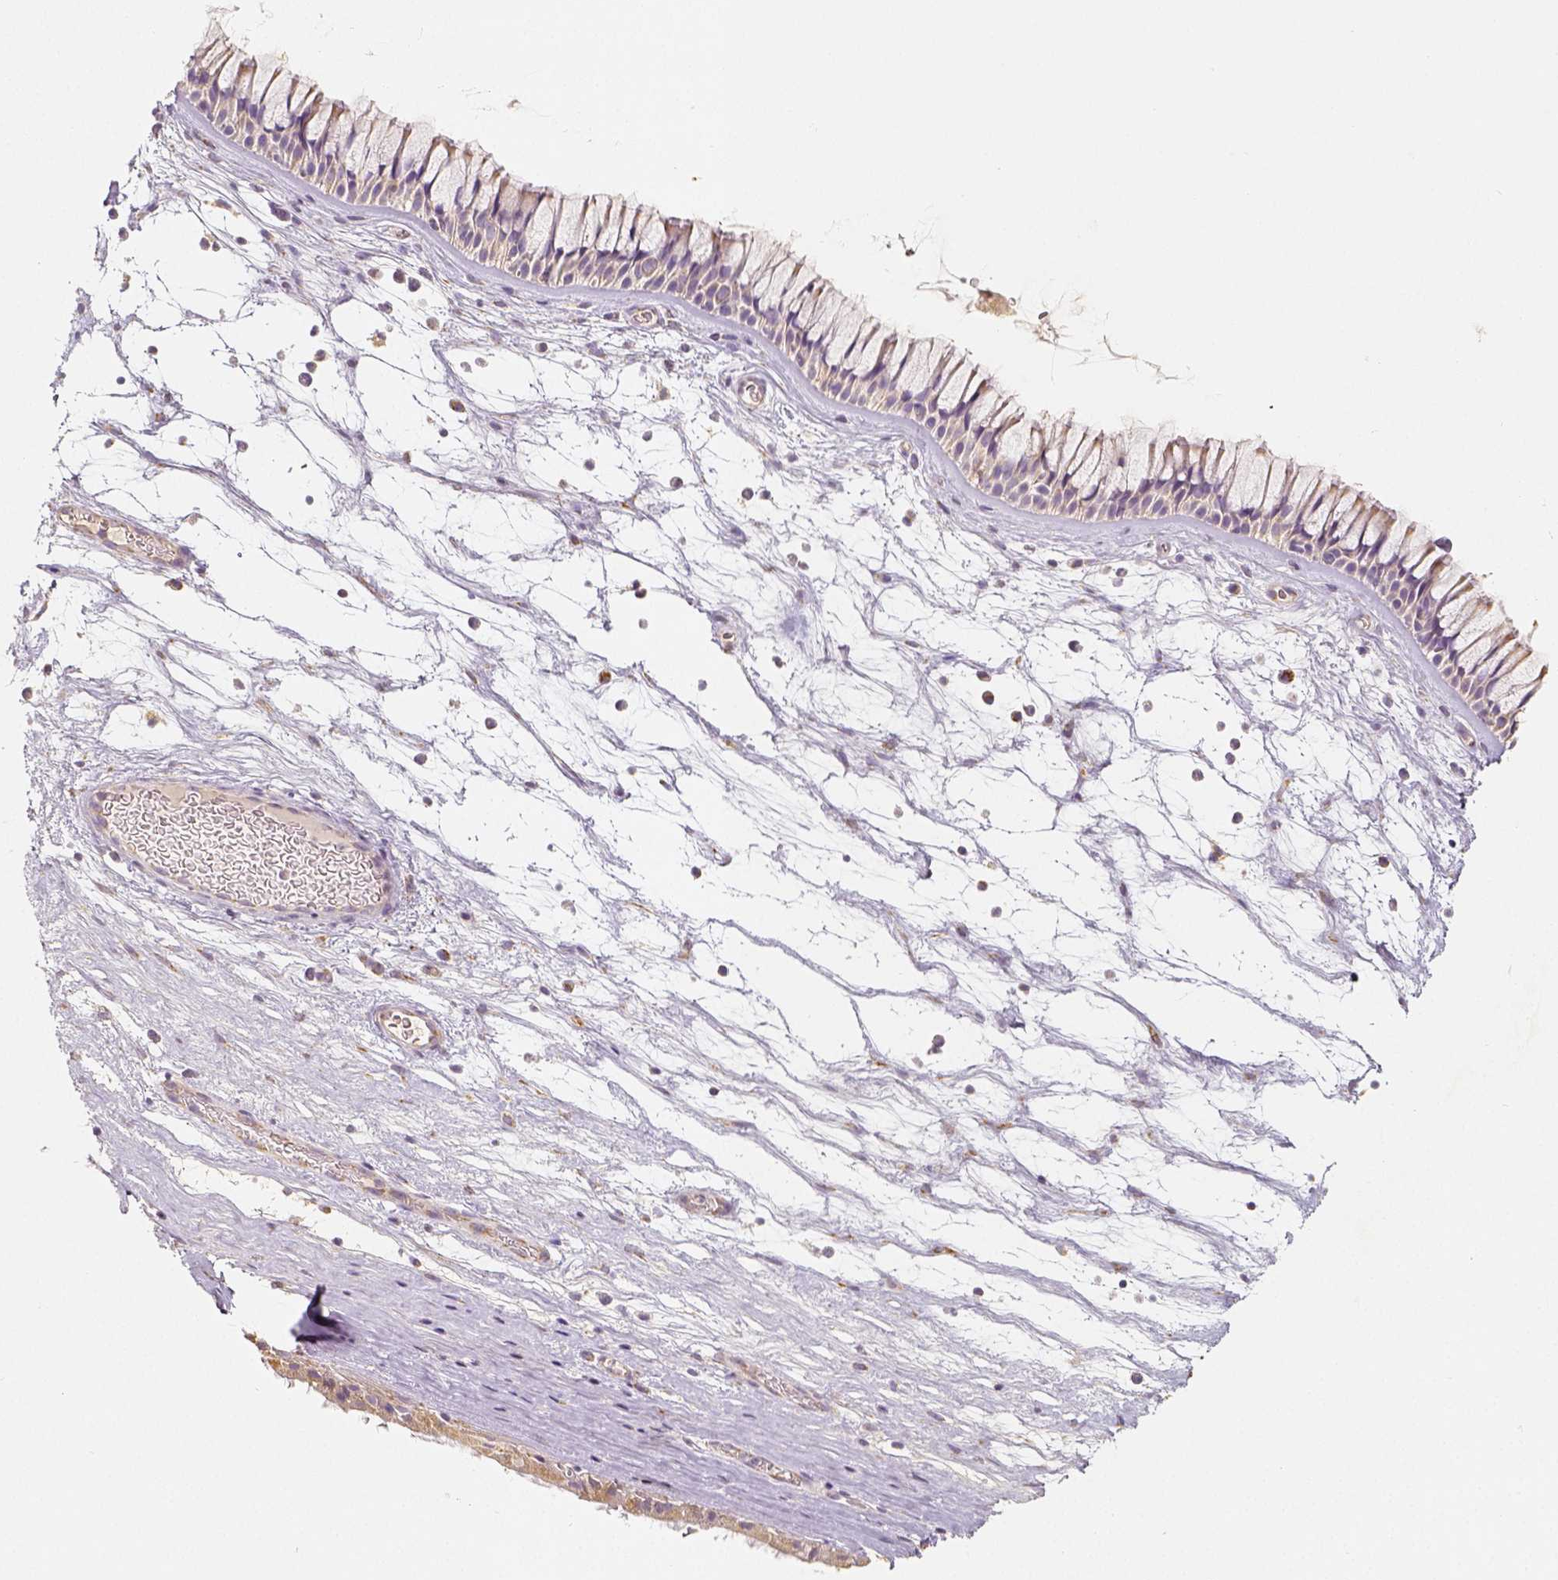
{"staining": {"intensity": "moderate", "quantity": "<25%", "location": "cytoplasmic/membranous"}, "tissue": "nasopharynx", "cell_type": "Respiratory epithelial cells", "image_type": "normal", "snomed": [{"axis": "morphology", "description": "Normal tissue, NOS"}, {"axis": "topography", "description": "Nasopharynx"}], "caption": "Immunohistochemistry (IHC) of unremarkable nasopharynx displays low levels of moderate cytoplasmic/membranous positivity in about <25% of respiratory epithelial cells.", "gene": "PGAM5", "patient": {"sex": "male", "age": 74}}